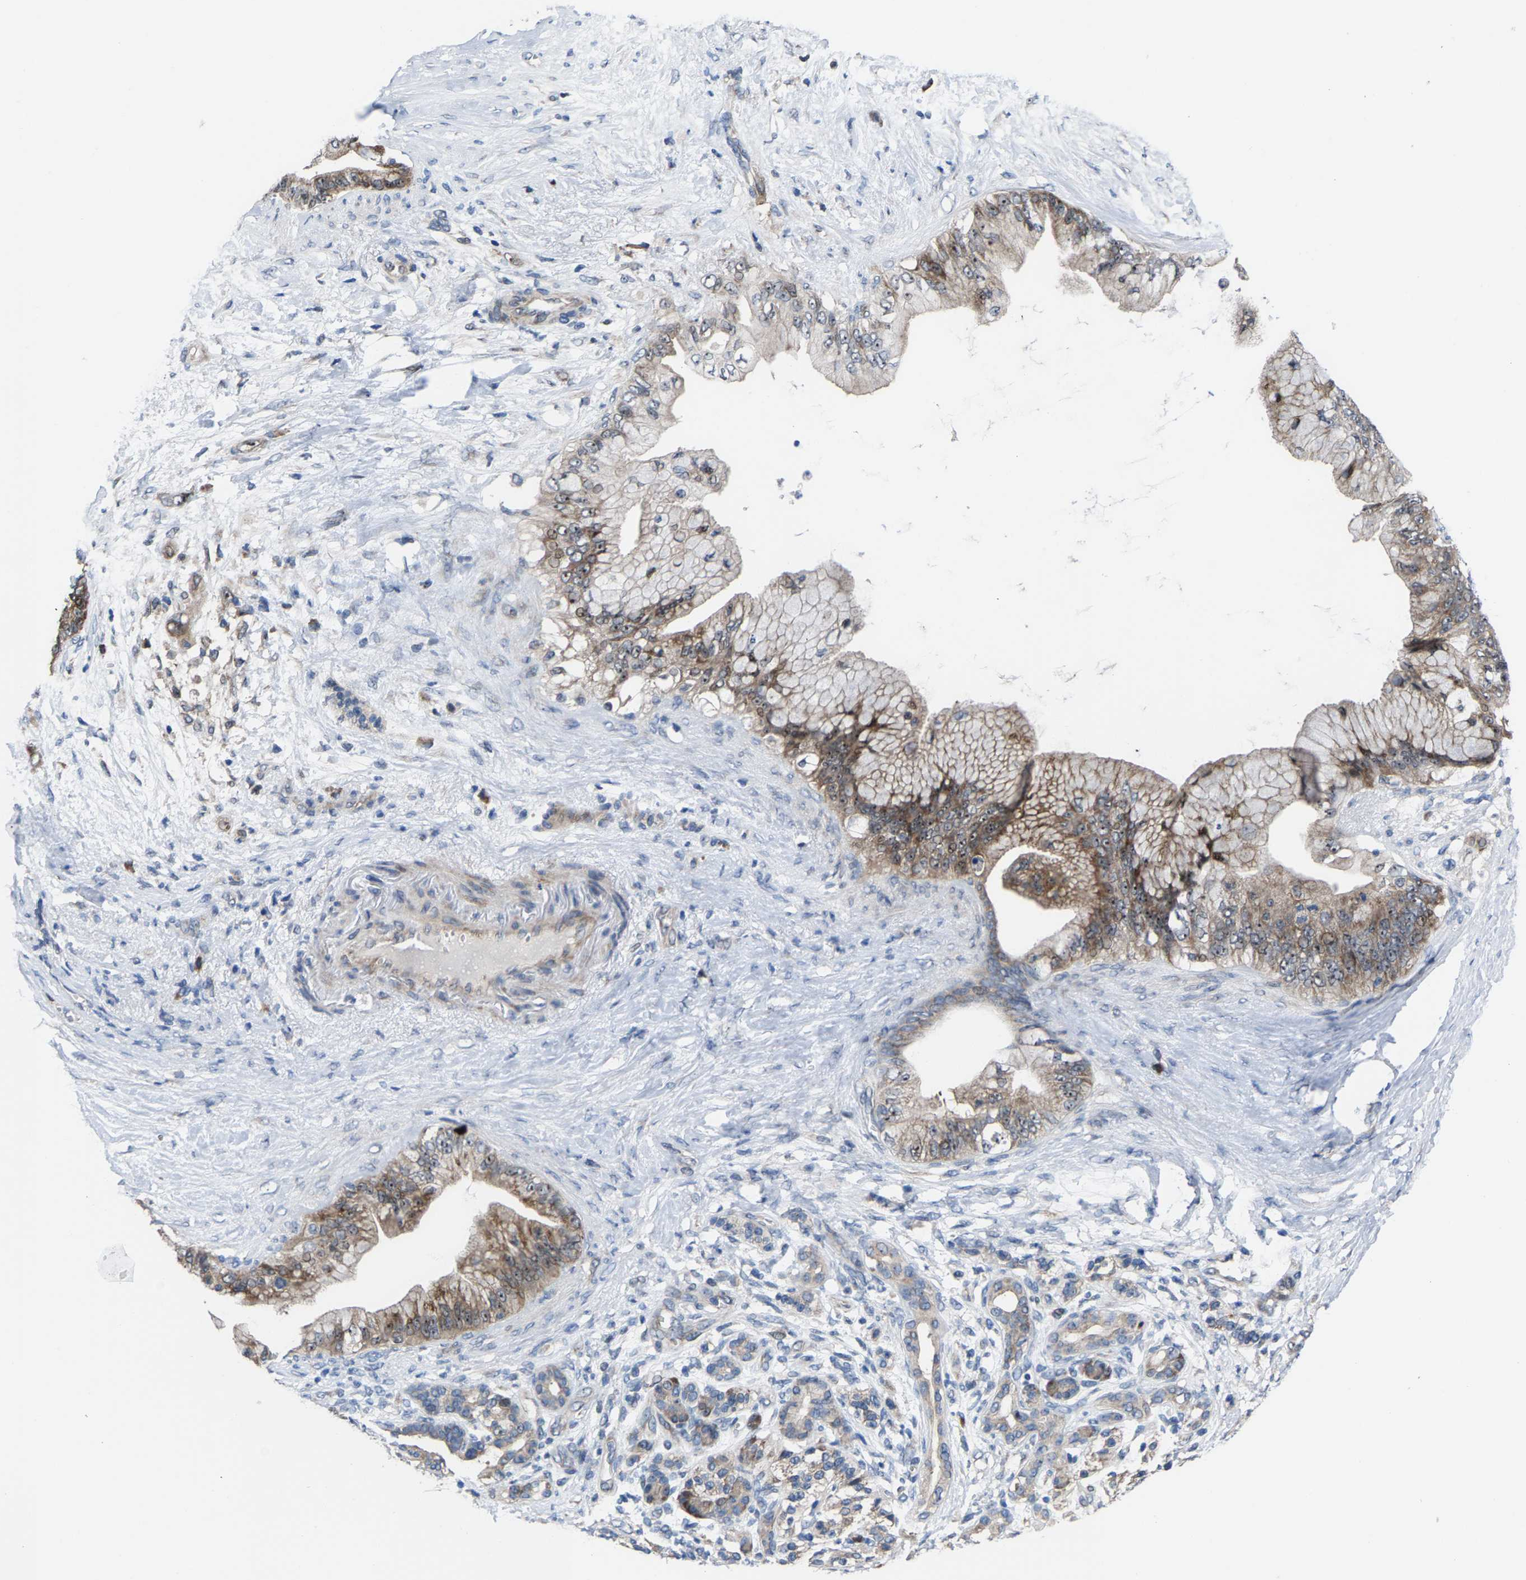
{"staining": {"intensity": "moderate", "quantity": "25%-75%", "location": "cytoplasmic/membranous"}, "tissue": "pancreatic cancer", "cell_type": "Tumor cells", "image_type": "cancer", "snomed": [{"axis": "morphology", "description": "Adenocarcinoma, NOS"}, {"axis": "topography", "description": "Pancreas"}], "caption": "Protein staining exhibits moderate cytoplasmic/membranous staining in approximately 25%-75% of tumor cells in adenocarcinoma (pancreatic).", "gene": "HAUS6", "patient": {"sex": "male", "age": 59}}